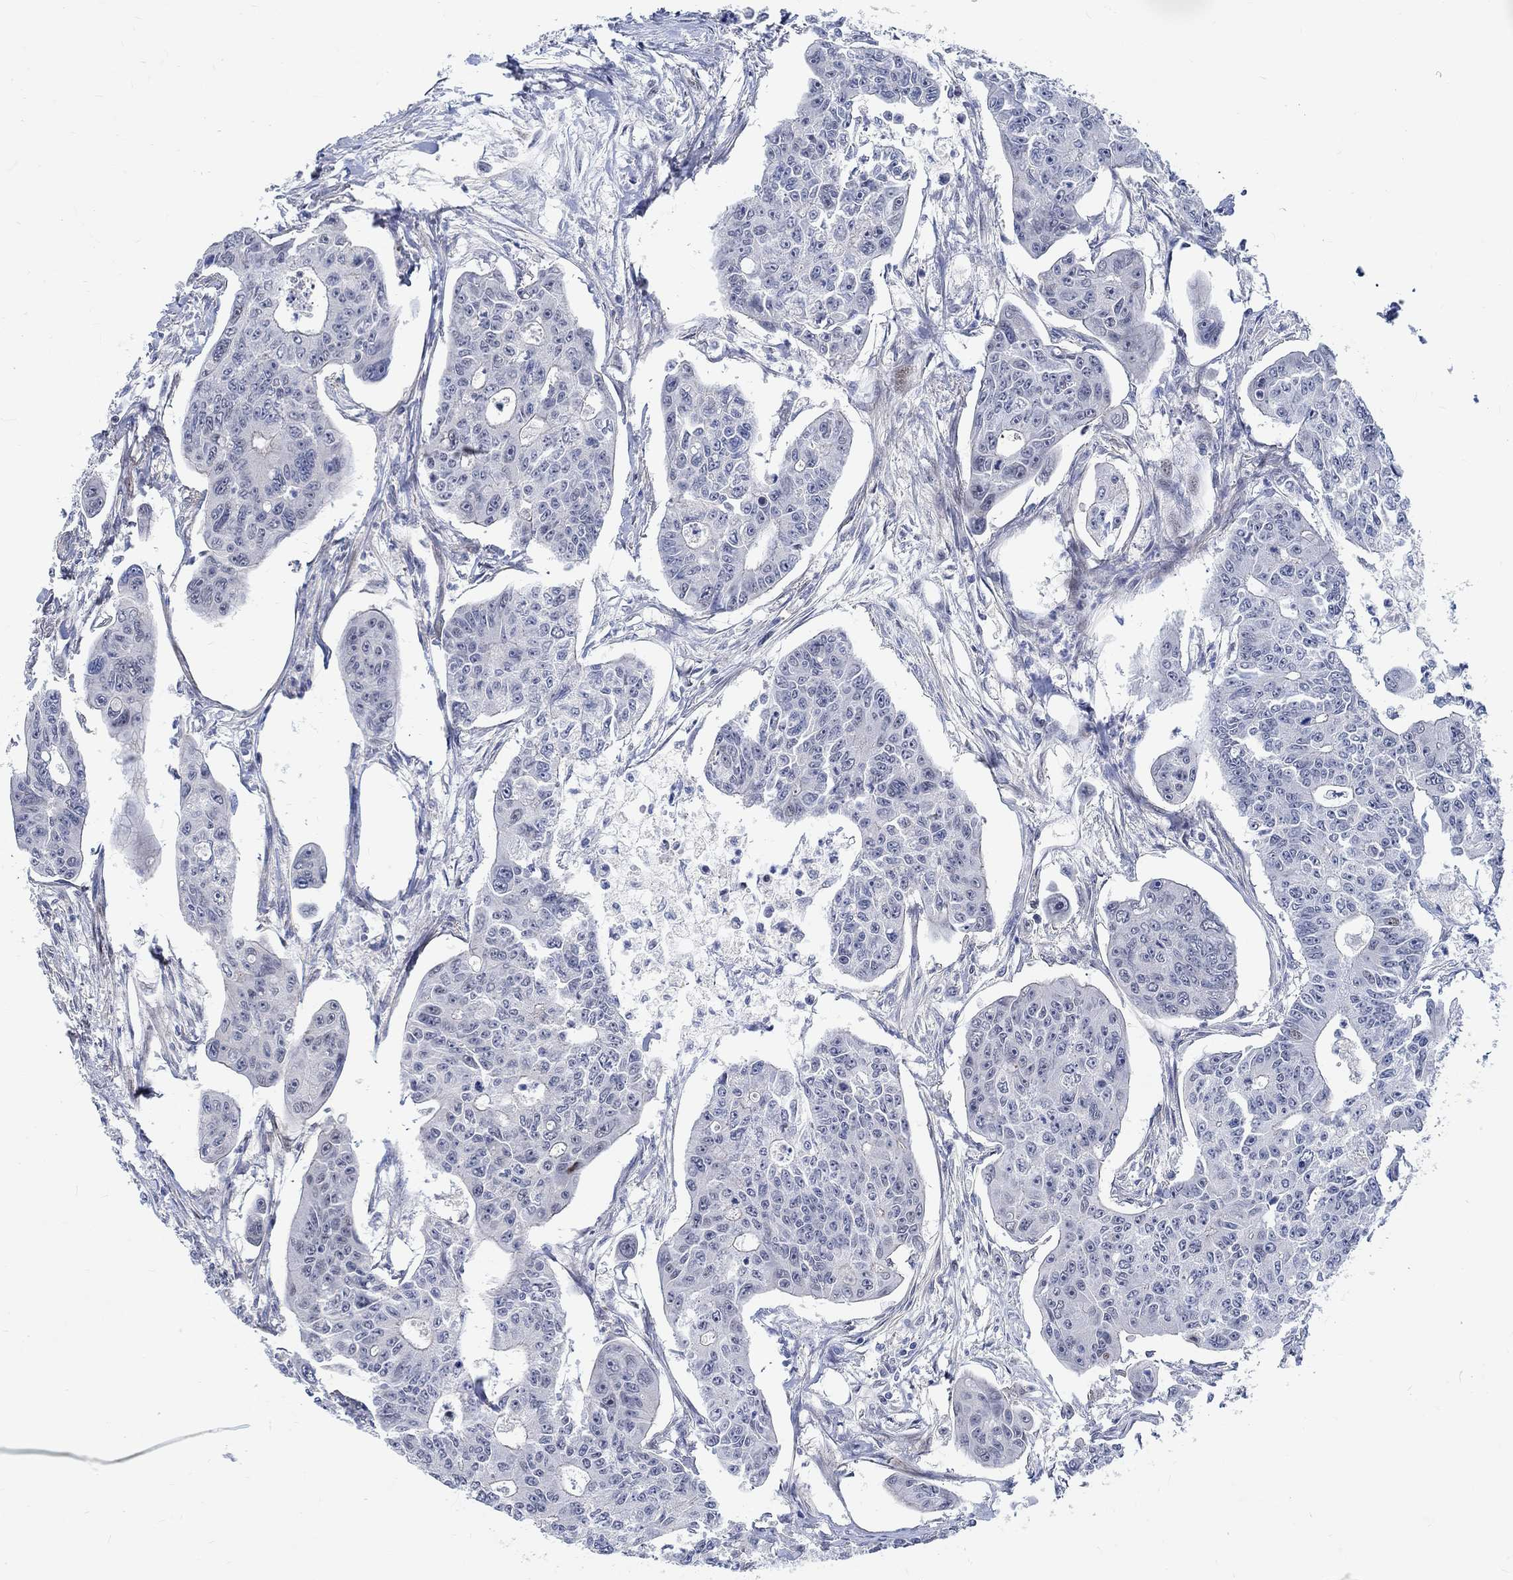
{"staining": {"intensity": "negative", "quantity": "none", "location": "none"}, "tissue": "colorectal cancer", "cell_type": "Tumor cells", "image_type": "cancer", "snomed": [{"axis": "morphology", "description": "Adenocarcinoma, NOS"}, {"axis": "topography", "description": "Colon"}], "caption": "Colorectal cancer (adenocarcinoma) was stained to show a protein in brown. There is no significant expression in tumor cells. (Stains: DAB (3,3'-diaminobenzidine) IHC with hematoxylin counter stain, Microscopy: brightfield microscopy at high magnification).", "gene": "KCNH8", "patient": {"sex": "male", "age": 70}}